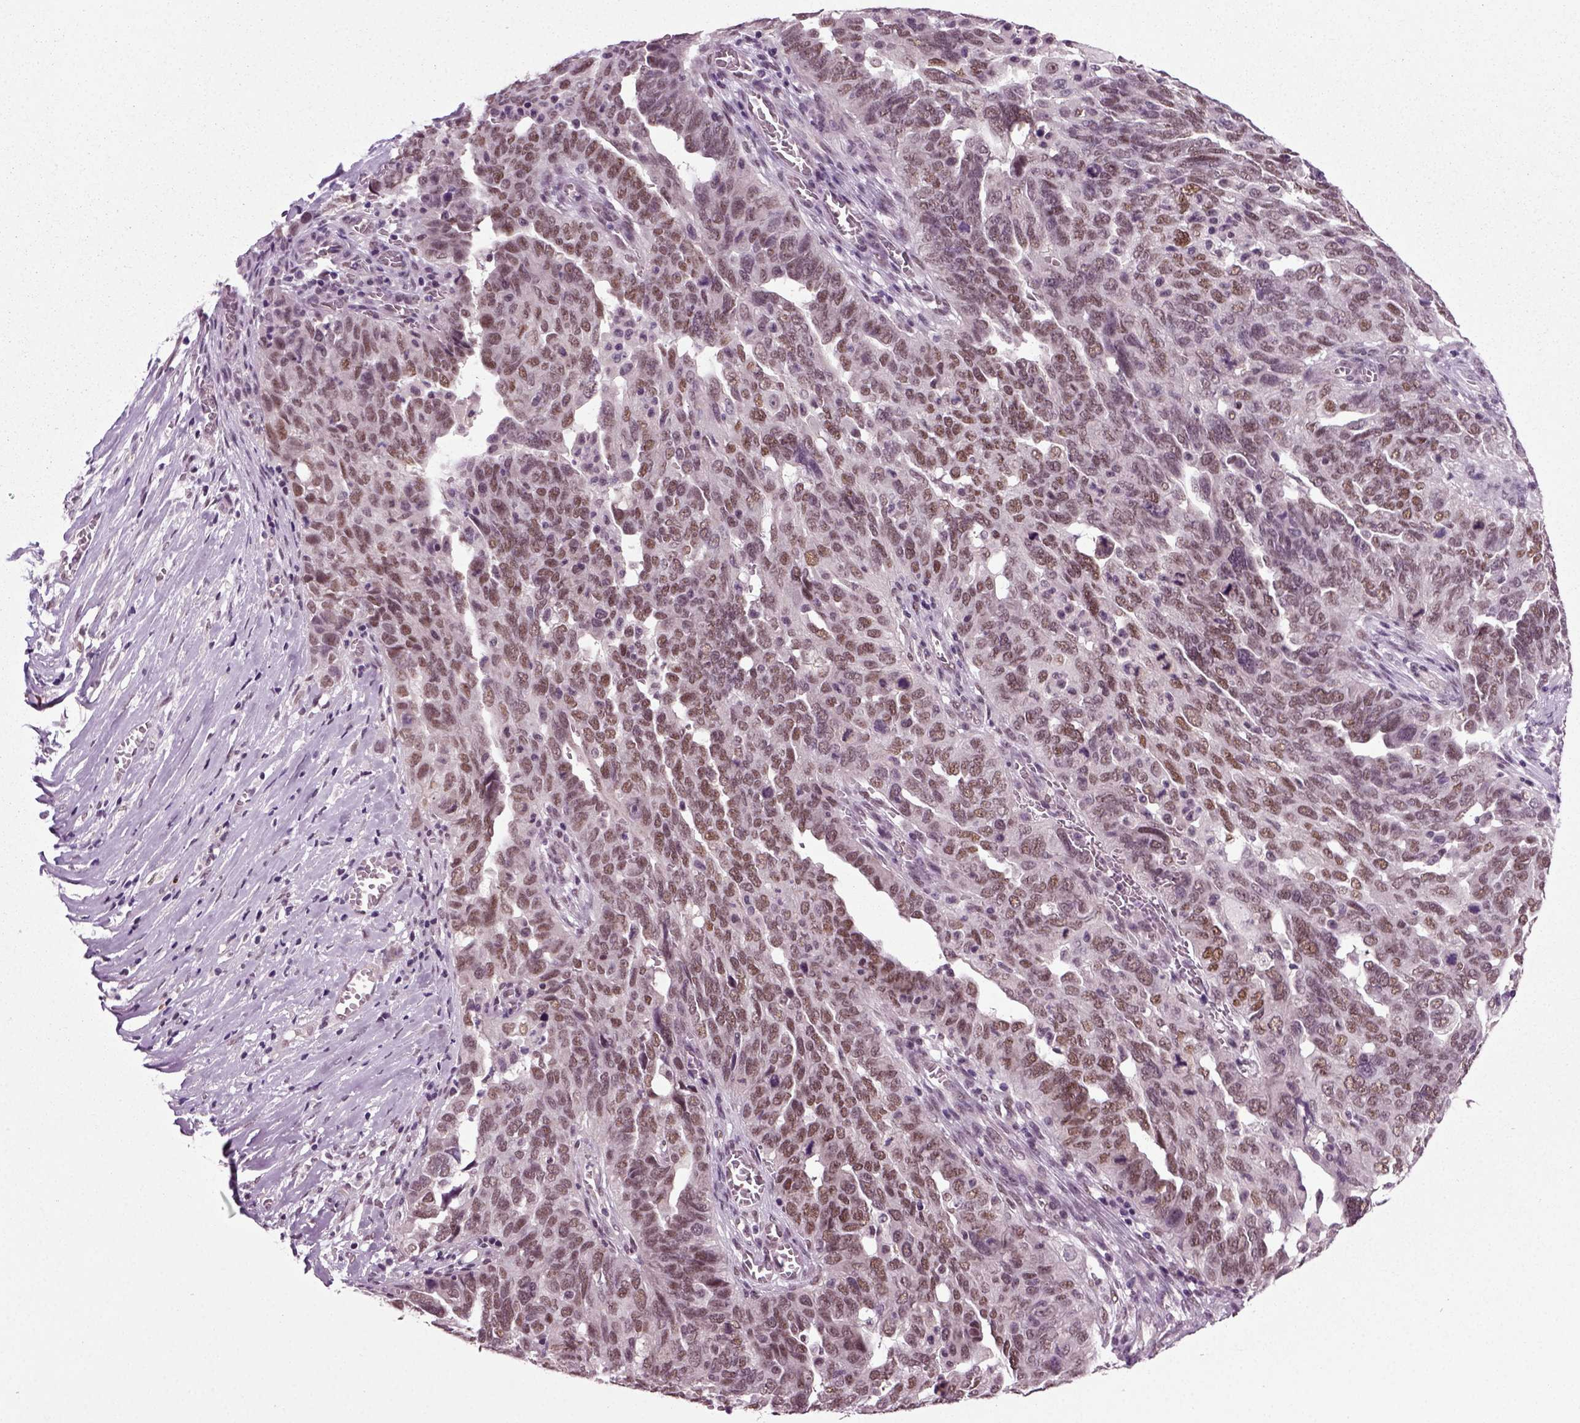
{"staining": {"intensity": "moderate", "quantity": ">75%", "location": "nuclear"}, "tissue": "ovarian cancer", "cell_type": "Tumor cells", "image_type": "cancer", "snomed": [{"axis": "morphology", "description": "Carcinoma, endometroid"}, {"axis": "topography", "description": "Soft tissue"}, {"axis": "topography", "description": "Ovary"}], "caption": "This photomicrograph demonstrates IHC staining of human ovarian endometroid carcinoma, with medium moderate nuclear expression in approximately >75% of tumor cells.", "gene": "RCOR3", "patient": {"sex": "female", "age": 52}}